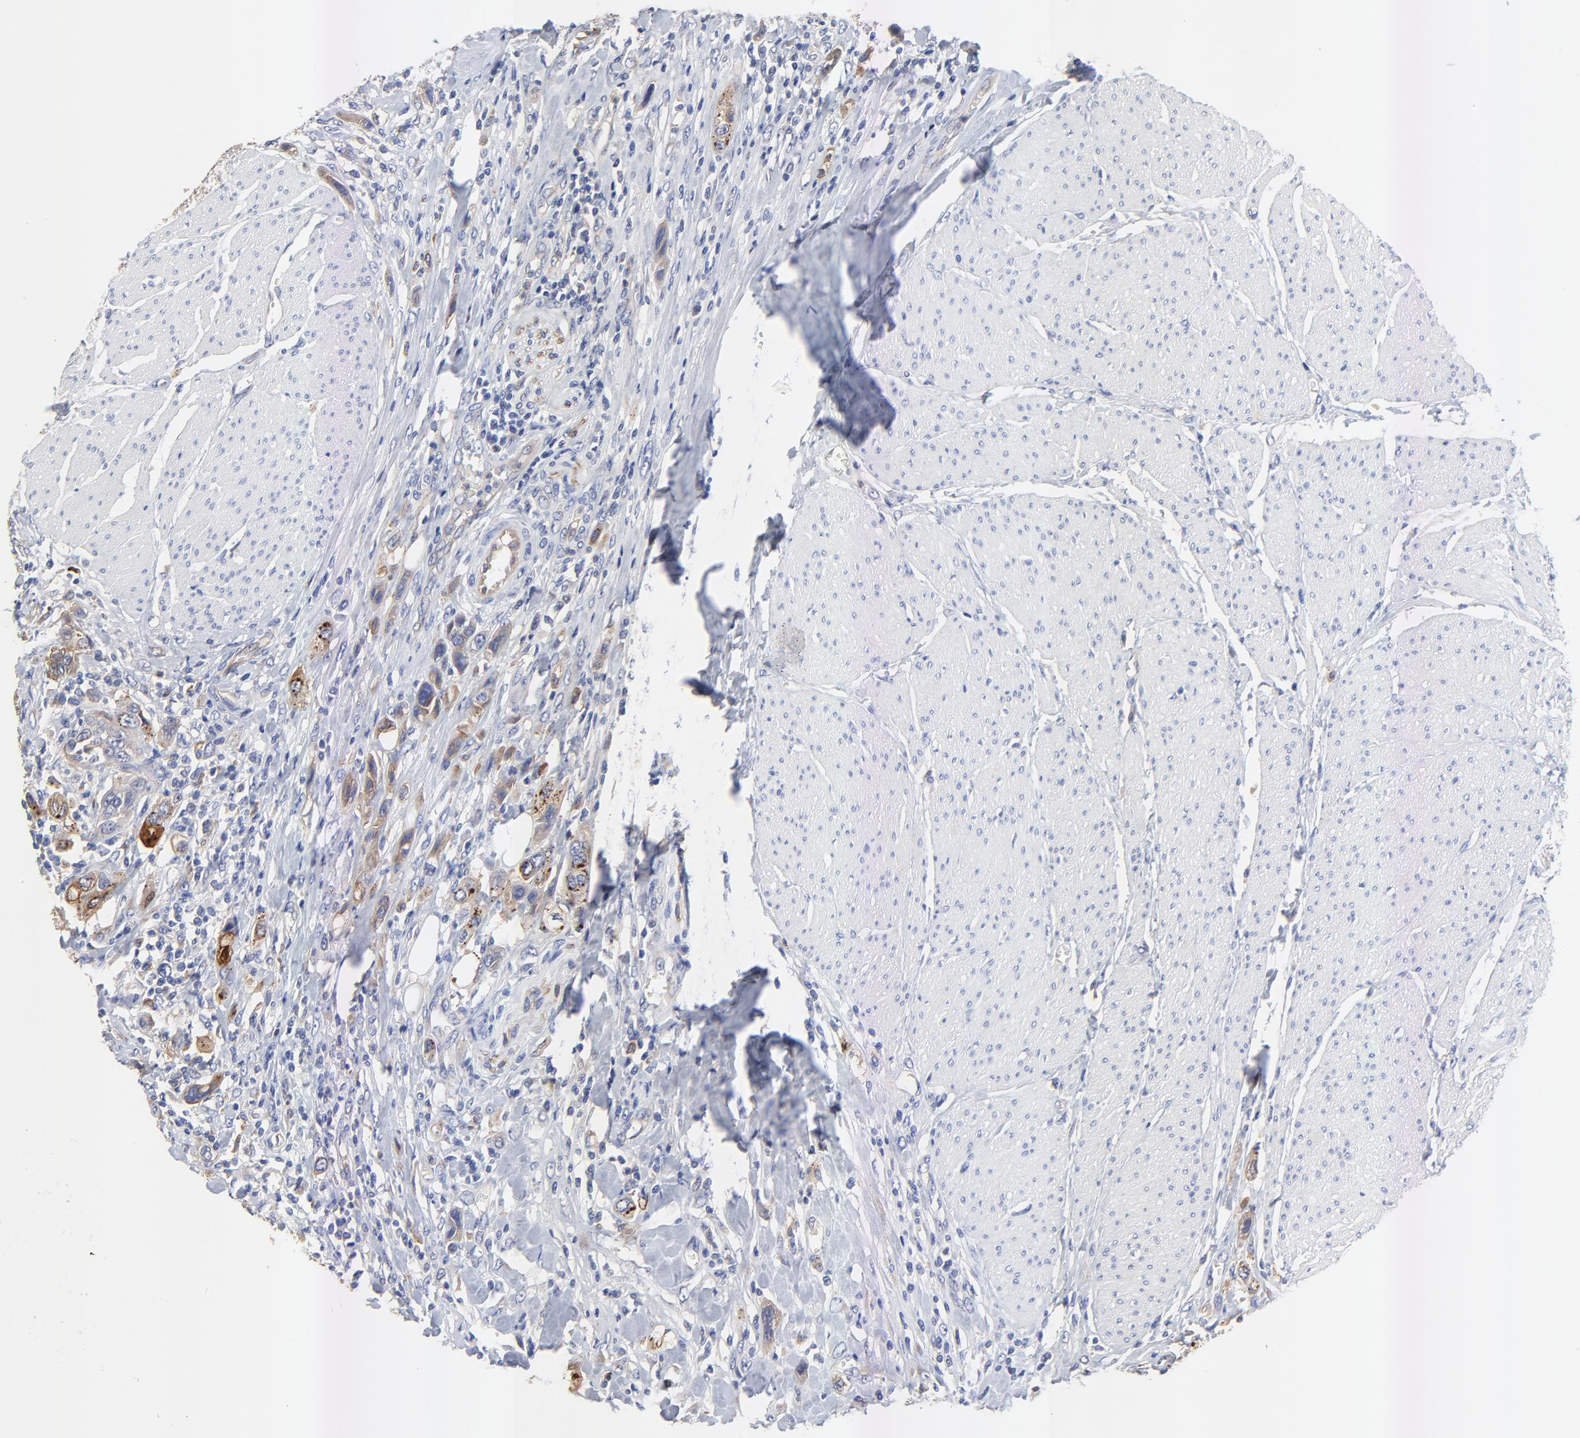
{"staining": {"intensity": "moderate", "quantity": ">75%", "location": "cytoplasmic/membranous"}, "tissue": "urothelial cancer", "cell_type": "Tumor cells", "image_type": "cancer", "snomed": [{"axis": "morphology", "description": "Urothelial carcinoma, High grade"}, {"axis": "topography", "description": "Urinary bladder"}], "caption": "DAB (3,3'-diaminobenzidine) immunohistochemical staining of urothelial carcinoma (high-grade) exhibits moderate cytoplasmic/membranous protein expression in about >75% of tumor cells.", "gene": "FBXL2", "patient": {"sex": "male", "age": 50}}